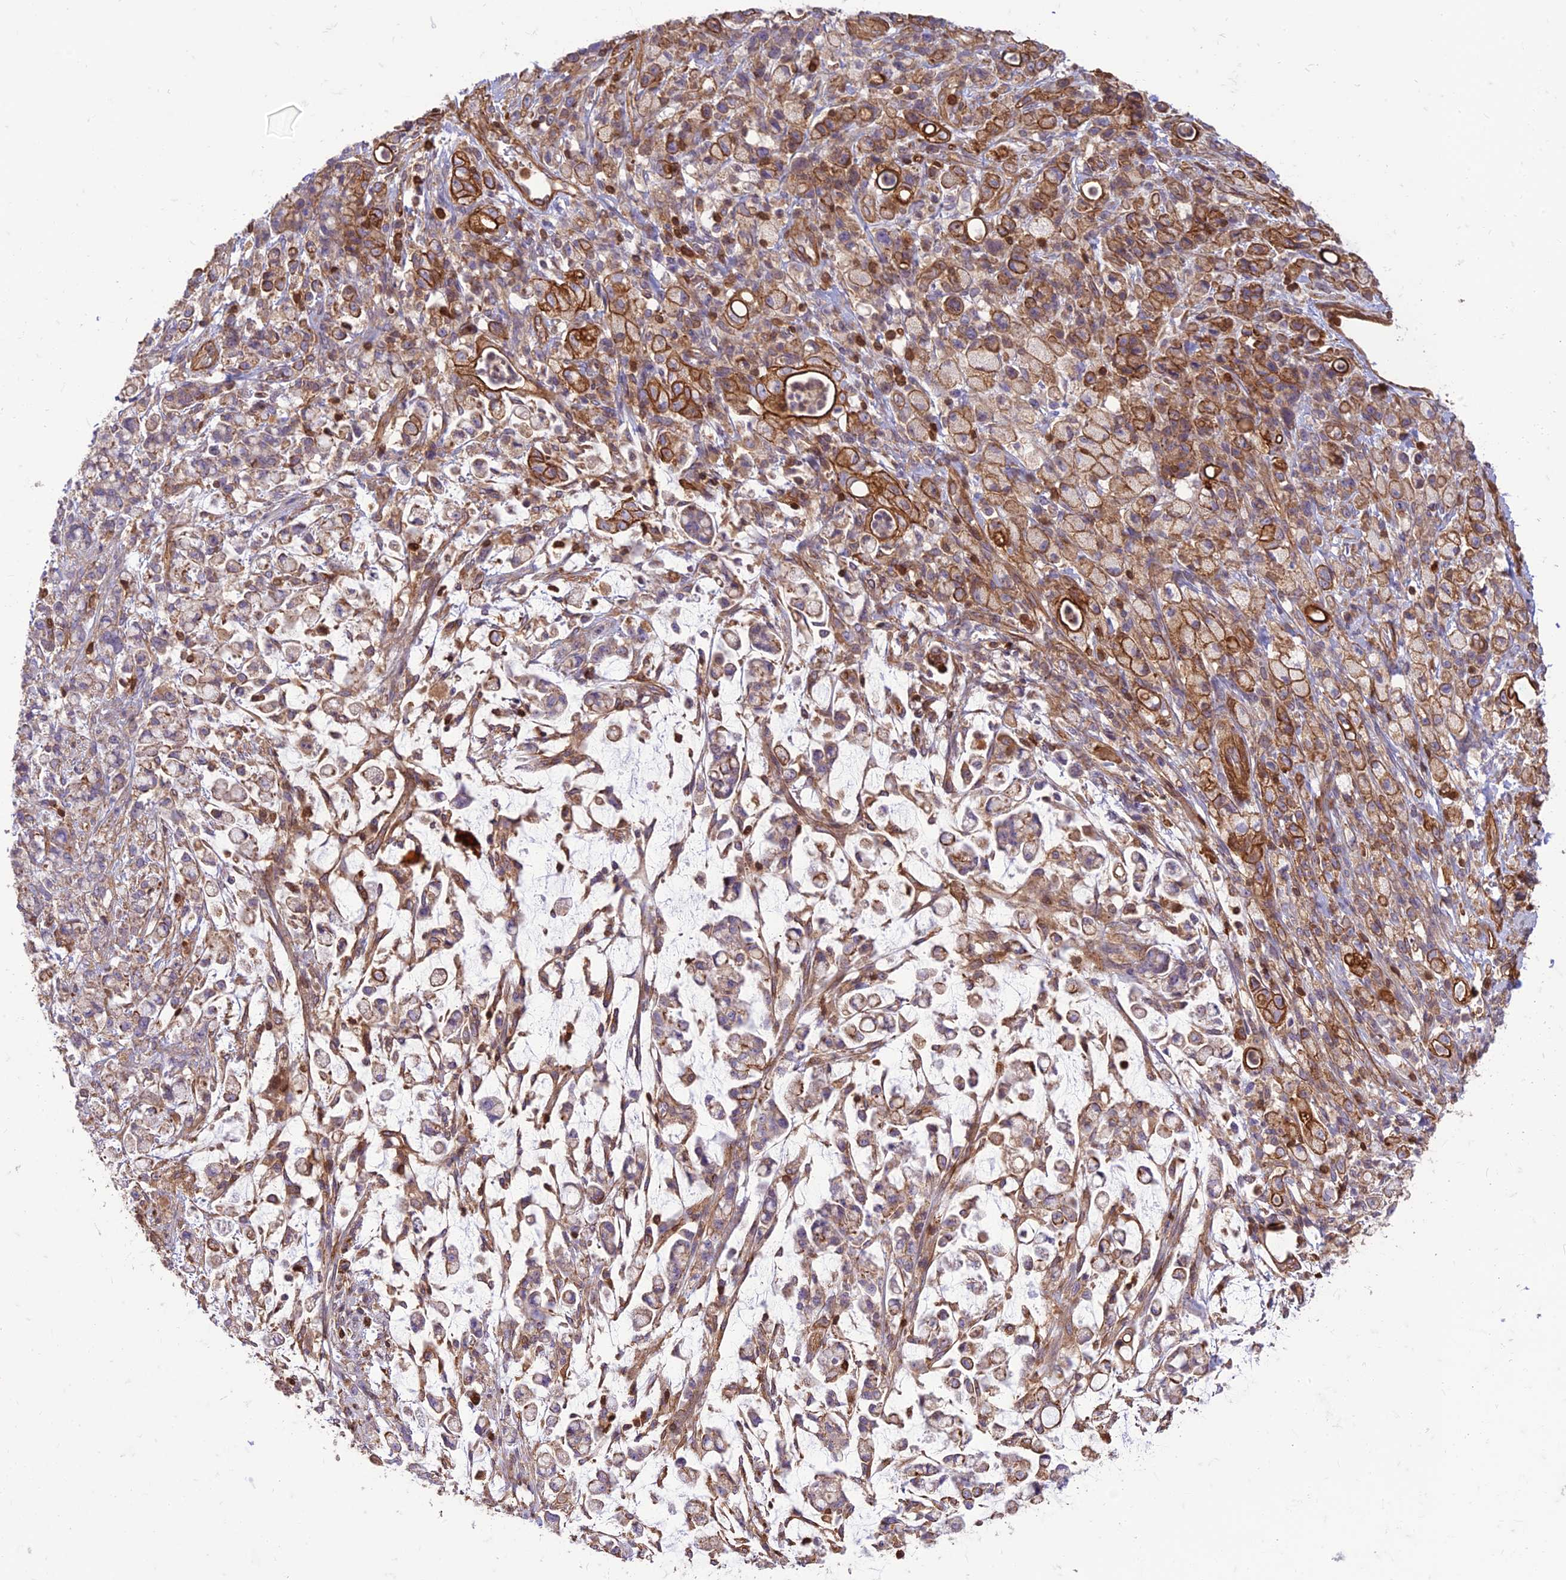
{"staining": {"intensity": "weak", "quantity": "25%-75%", "location": "cytoplasmic/membranous"}, "tissue": "stomach cancer", "cell_type": "Tumor cells", "image_type": "cancer", "snomed": [{"axis": "morphology", "description": "Adenocarcinoma, NOS"}, {"axis": "topography", "description": "Stomach"}], "caption": "High-power microscopy captured an immunohistochemistry image of stomach cancer (adenocarcinoma), revealing weak cytoplasmic/membranous expression in approximately 25%-75% of tumor cells.", "gene": "HPSE2", "patient": {"sex": "female", "age": 60}}